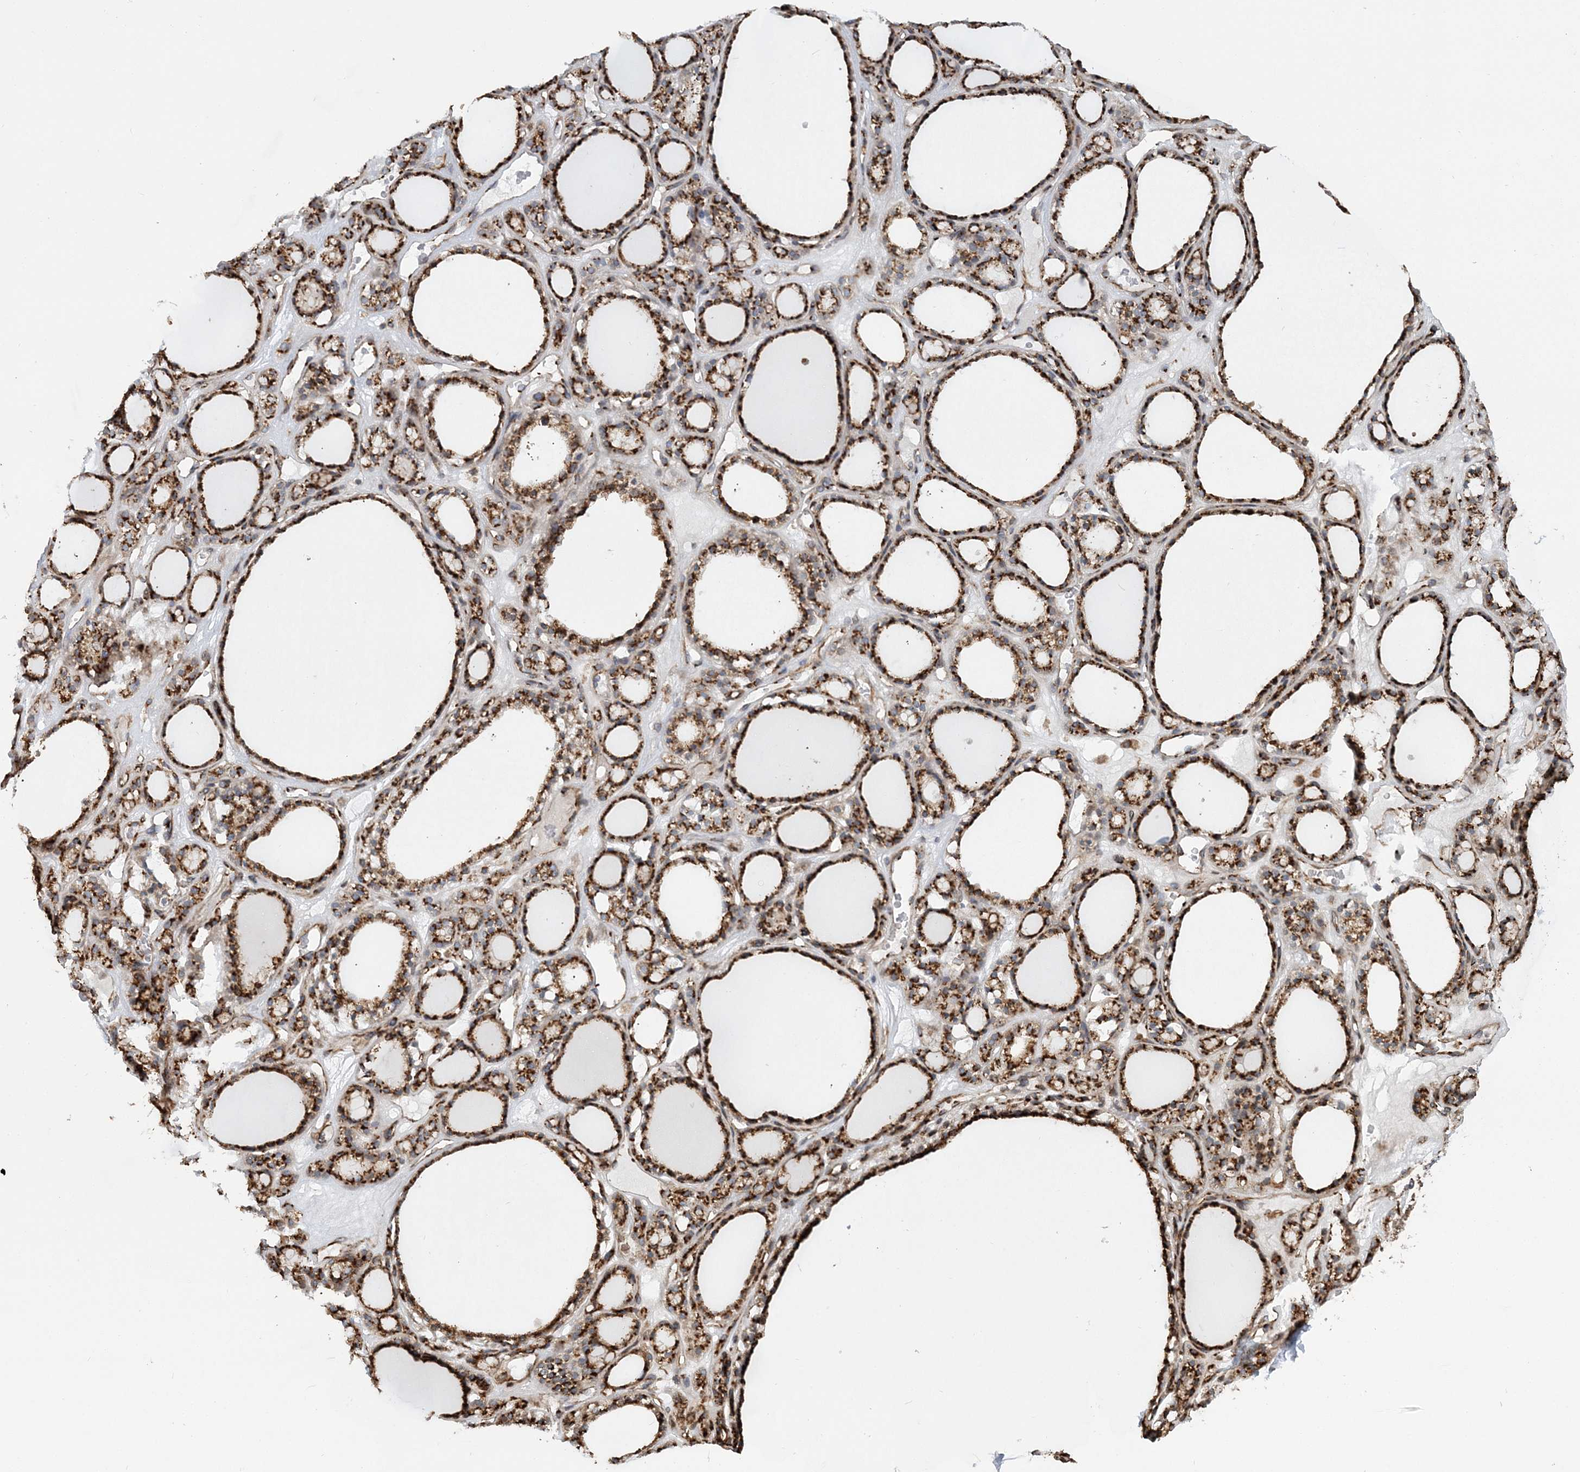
{"staining": {"intensity": "strong", "quantity": ">75%", "location": "cytoplasmic/membranous"}, "tissue": "thyroid gland", "cell_type": "Glandular cells", "image_type": "normal", "snomed": [{"axis": "morphology", "description": "Normal tissue, NOS"}, {"axis": "topography", "description": "Thyroid gland"}], "caption": "IHC photomicrograph of normal human thyroid gland stained for a protein (brown), which exhibits high levels of strong cytoplasmic/membranous staining in approximately >75% of glandular cells.", "gene": "TRAF3IP2", "patient": {"sex": "female", "age": 28}}